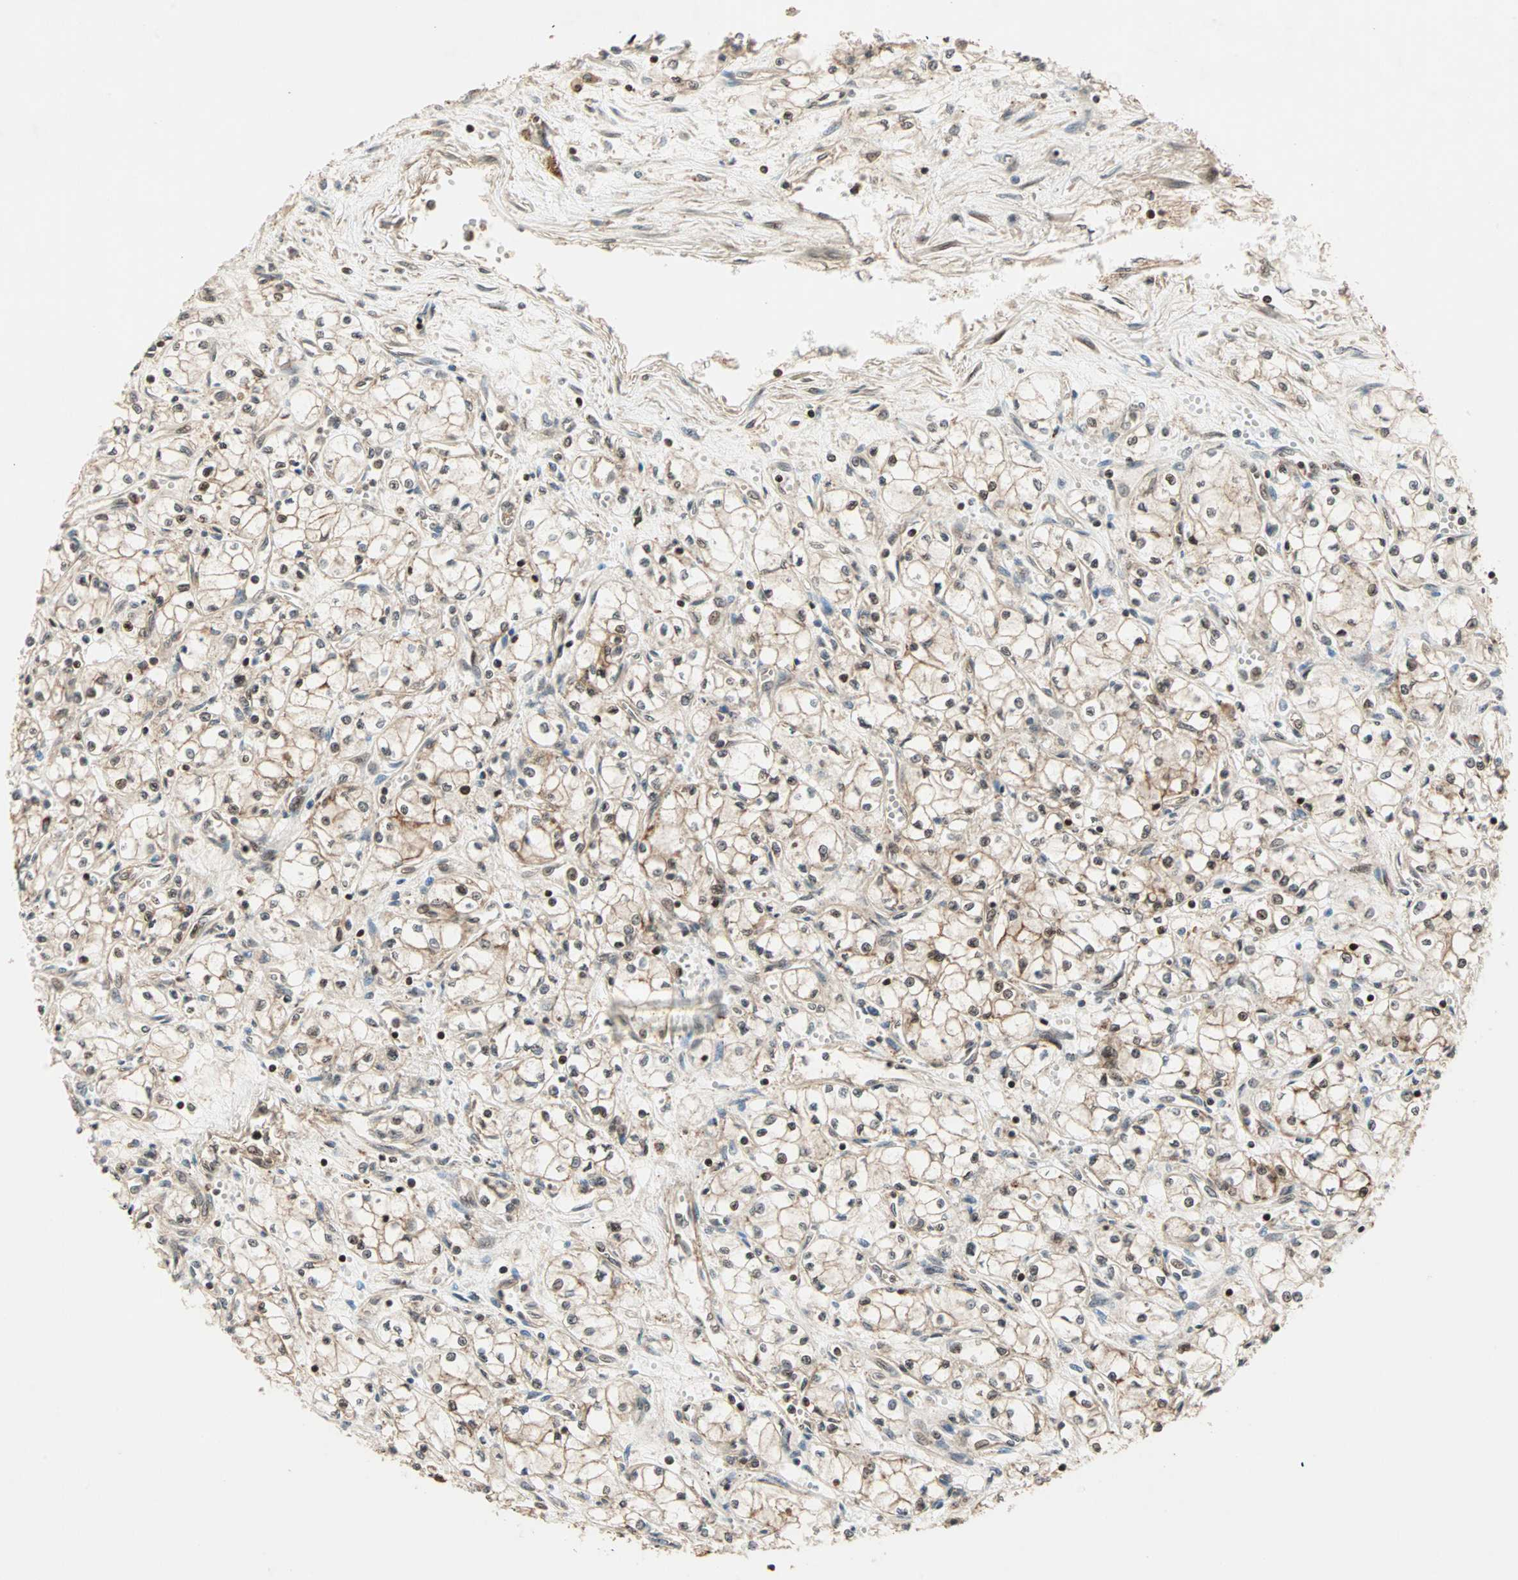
{"staining": {"intensity": "weak", "quantity": ">75%", "location": "cytoplasmic/membranous,nuclear"}, "tissue": "renal cancer", "cell_type": "Tumor cells", "image_type": "cancer", "snomed": [{"axis": "morphology", "description": "Normal tissue, NOS"}, {"axis": "morphology", "description": "Adenocarcinoma, NOS"}, {"axis": "topography", "description": "Kidney"}], "caption": "IHC of adenocarcinoma (renal) demonstrates low levels of weak cytoplasmic/membranous and nuclear expression in about >75% of tumor cells.", "gene": "ZBED9", "patient": {"sex": "male", "age": 59}}